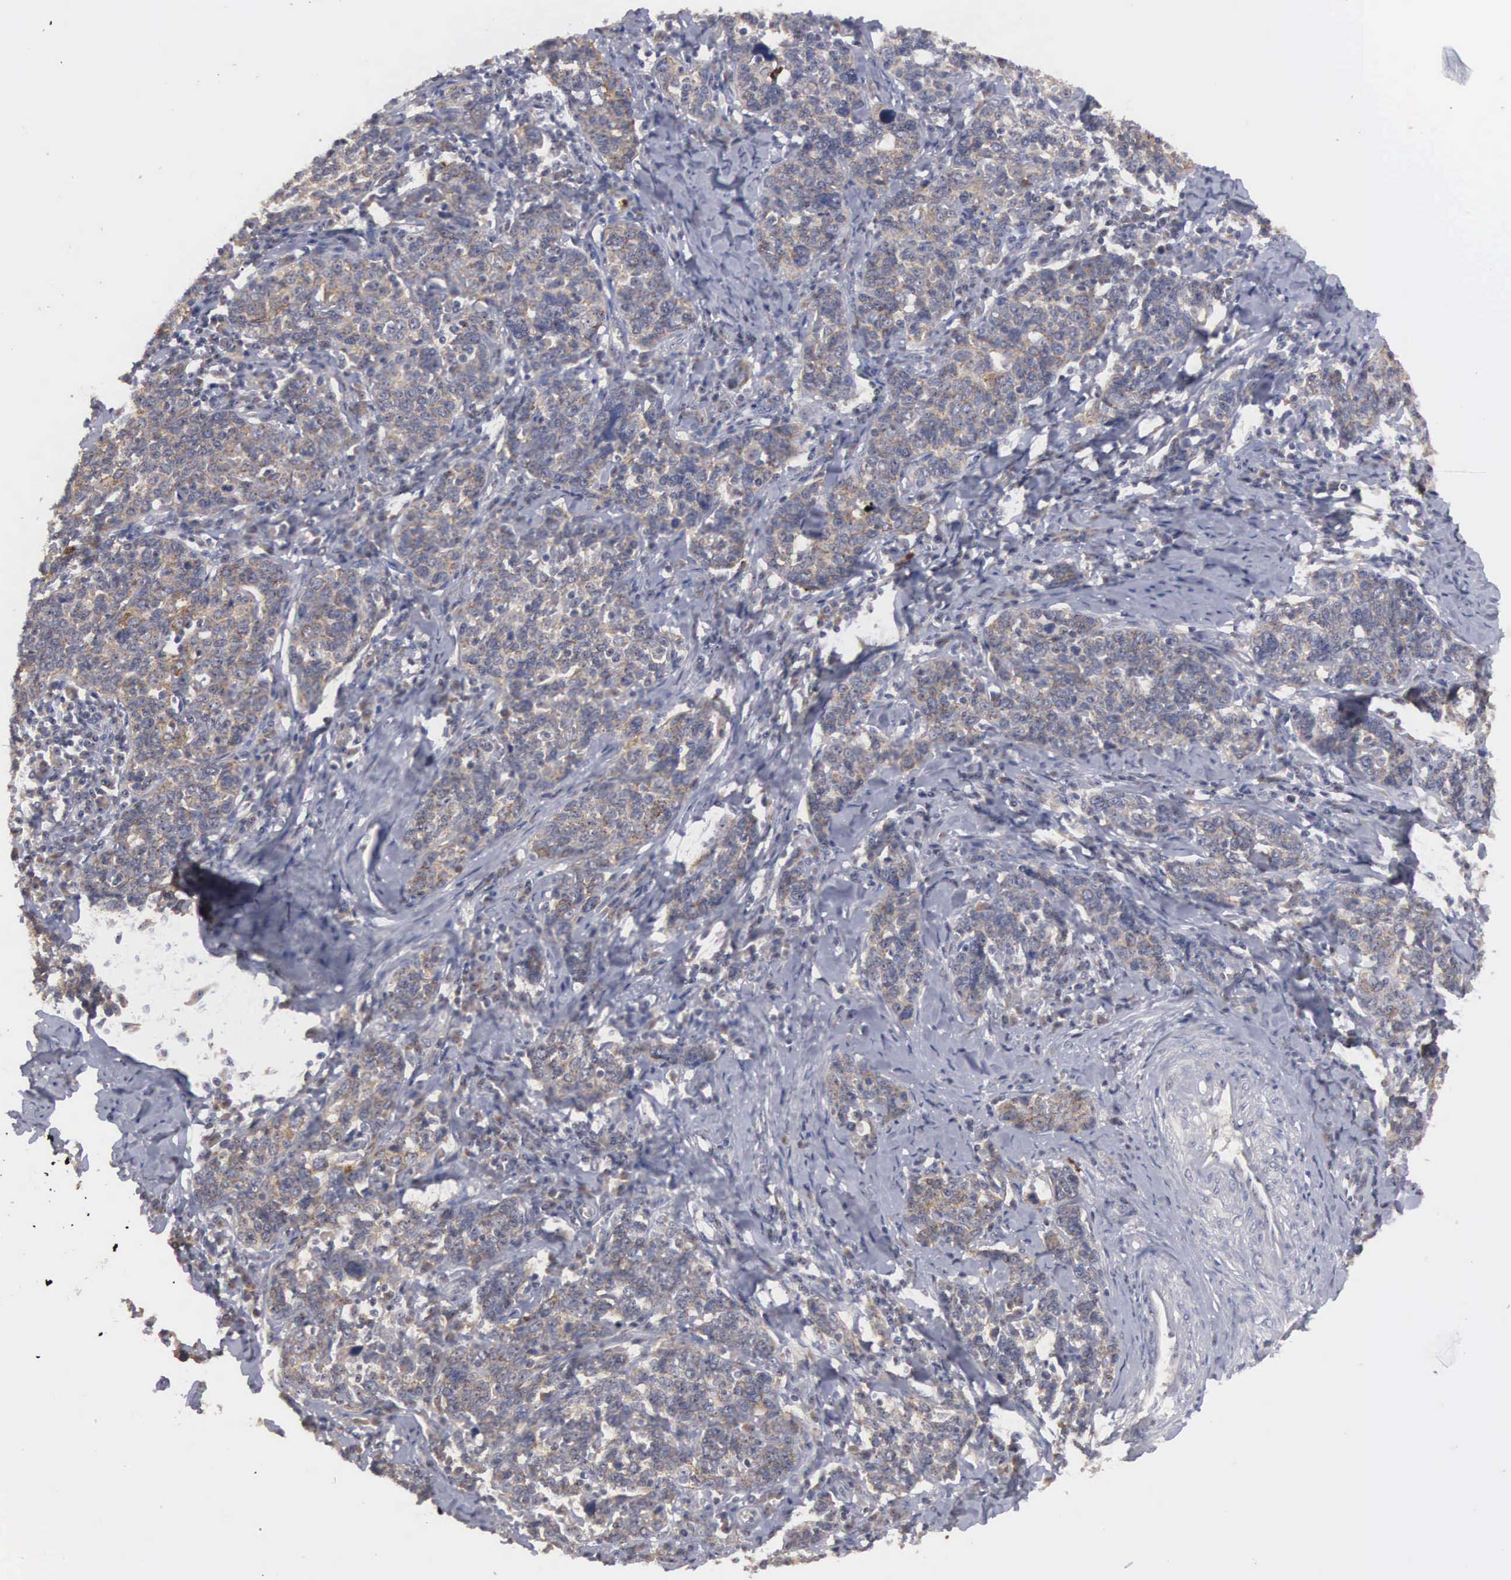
{"staining": {"intensity": "moderate", "quantity": ">75%", "location": "cytoplasmic/membranous"}, "tissue": "cervical cancer", "cell_type": "Tumor cells", "image_type": "cancer", "snomed": [{"axis": "morphology", "description": "Squamous cell carcinoma, NOS"}, {"axis": "topography", "description": "Cervix"}], "caption": "IHC staining of cervical squamous cell carcinoma, which shows medium levels of moderate cytoplasmic/membranous positivity in approximately >75% of tumor cells indicating moderate cytoplasmic/membranous protein expression. The staining was performed using DAB (3,3'-diaminobenzidine) (brown) for protein detection and nuclei were counterstained in hematoxylin (blue).", "gene": "AMN", "patient": {"sex": "female", "age": 41}}